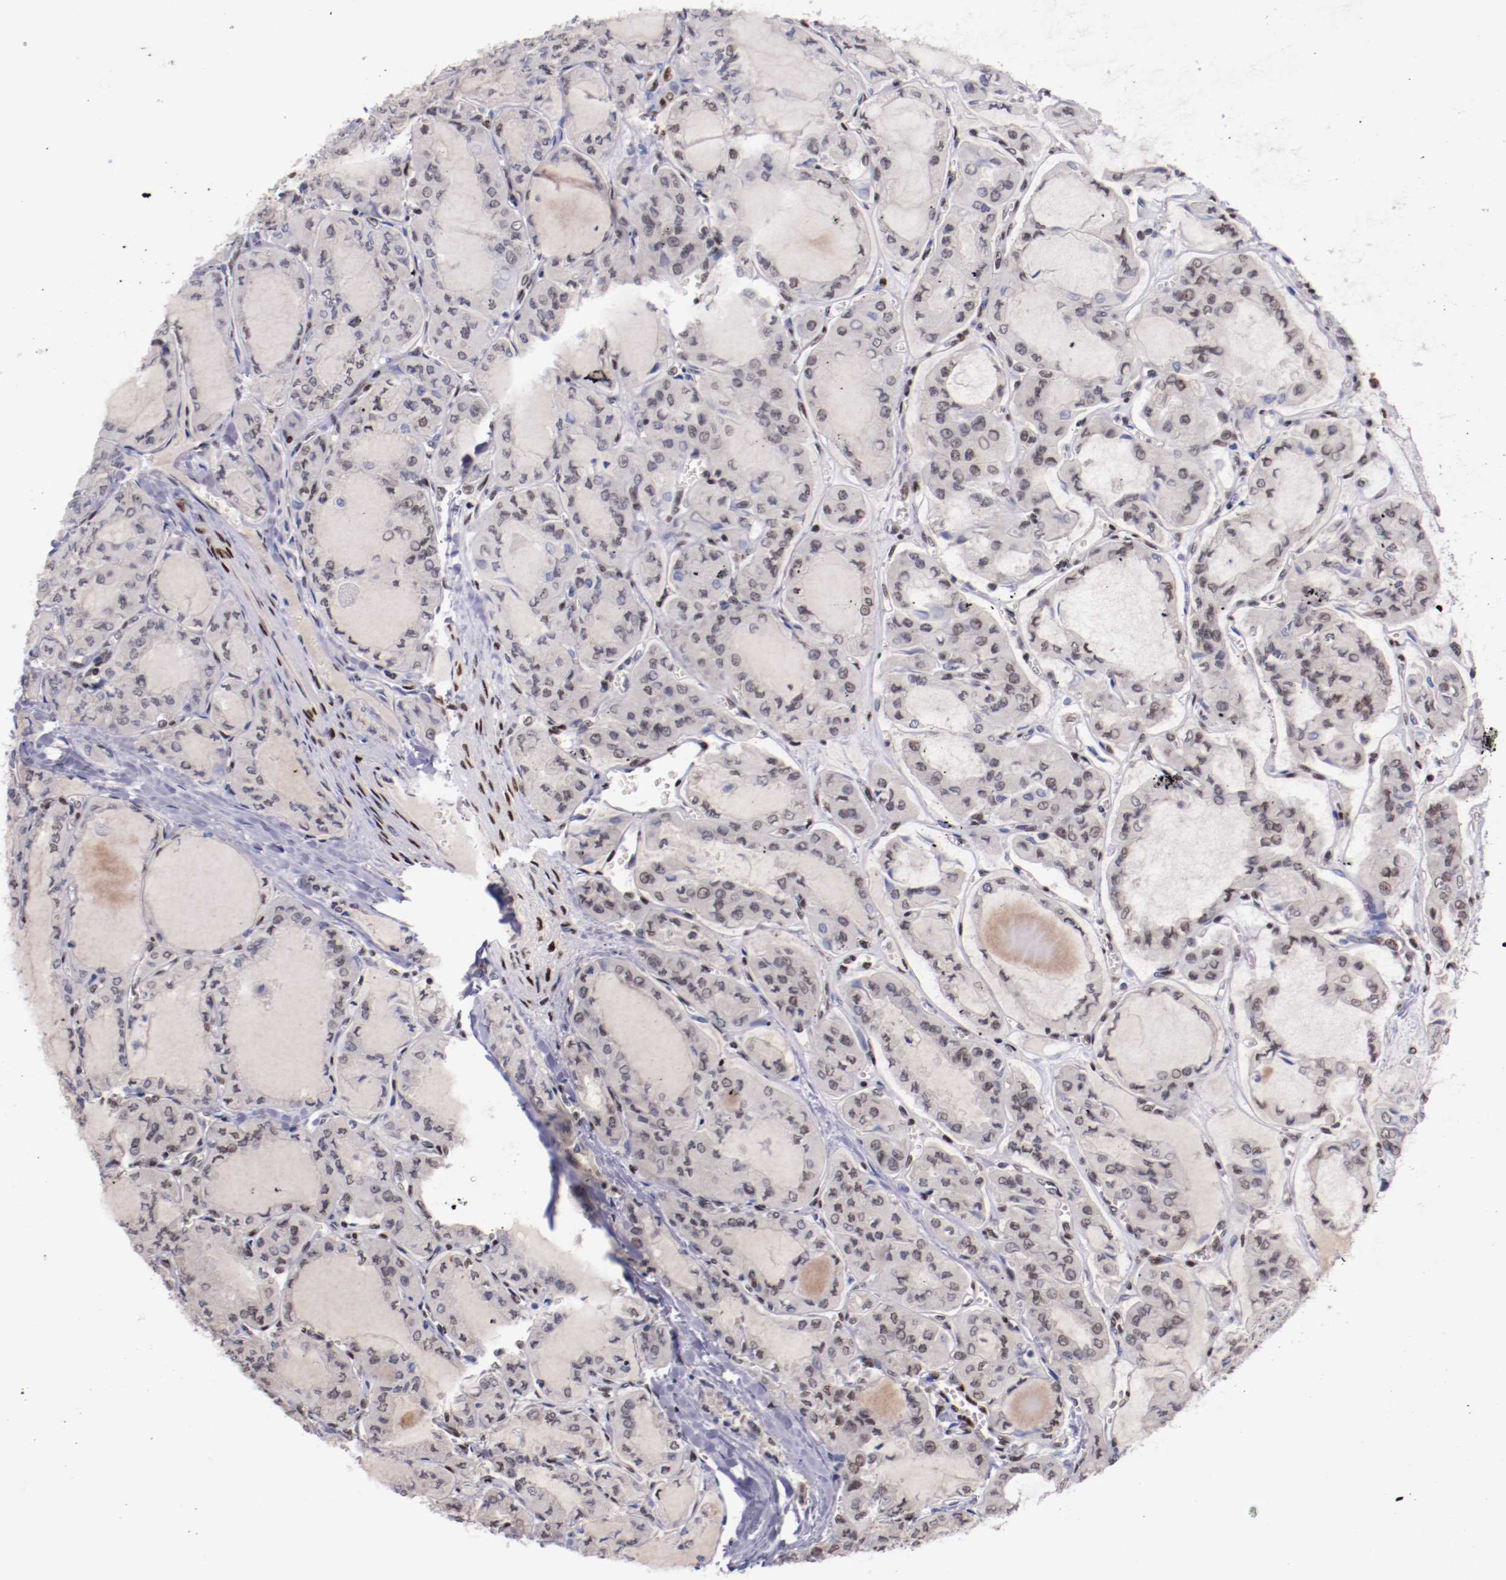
{"staining": {"intensity": "negative", "quantity": "none", "location": "none"}, "tissue": "thyroid cancer", "cell_type": "Tumor cells", "image_type": "cancer", "snomed": [{"axis": "morphology", "description": "Papillary adenocarcinoma, NOS"}, {"axis": "topography", "description": "Thyroid gland"}], "caption": "Human thyroid cancer (papillary adenocarcinoma) stained for a protein using immunohistochemistry shows no staining in tumor cells.", "gene": "SRF", "patient": {"sex": "male", "age": 20}}